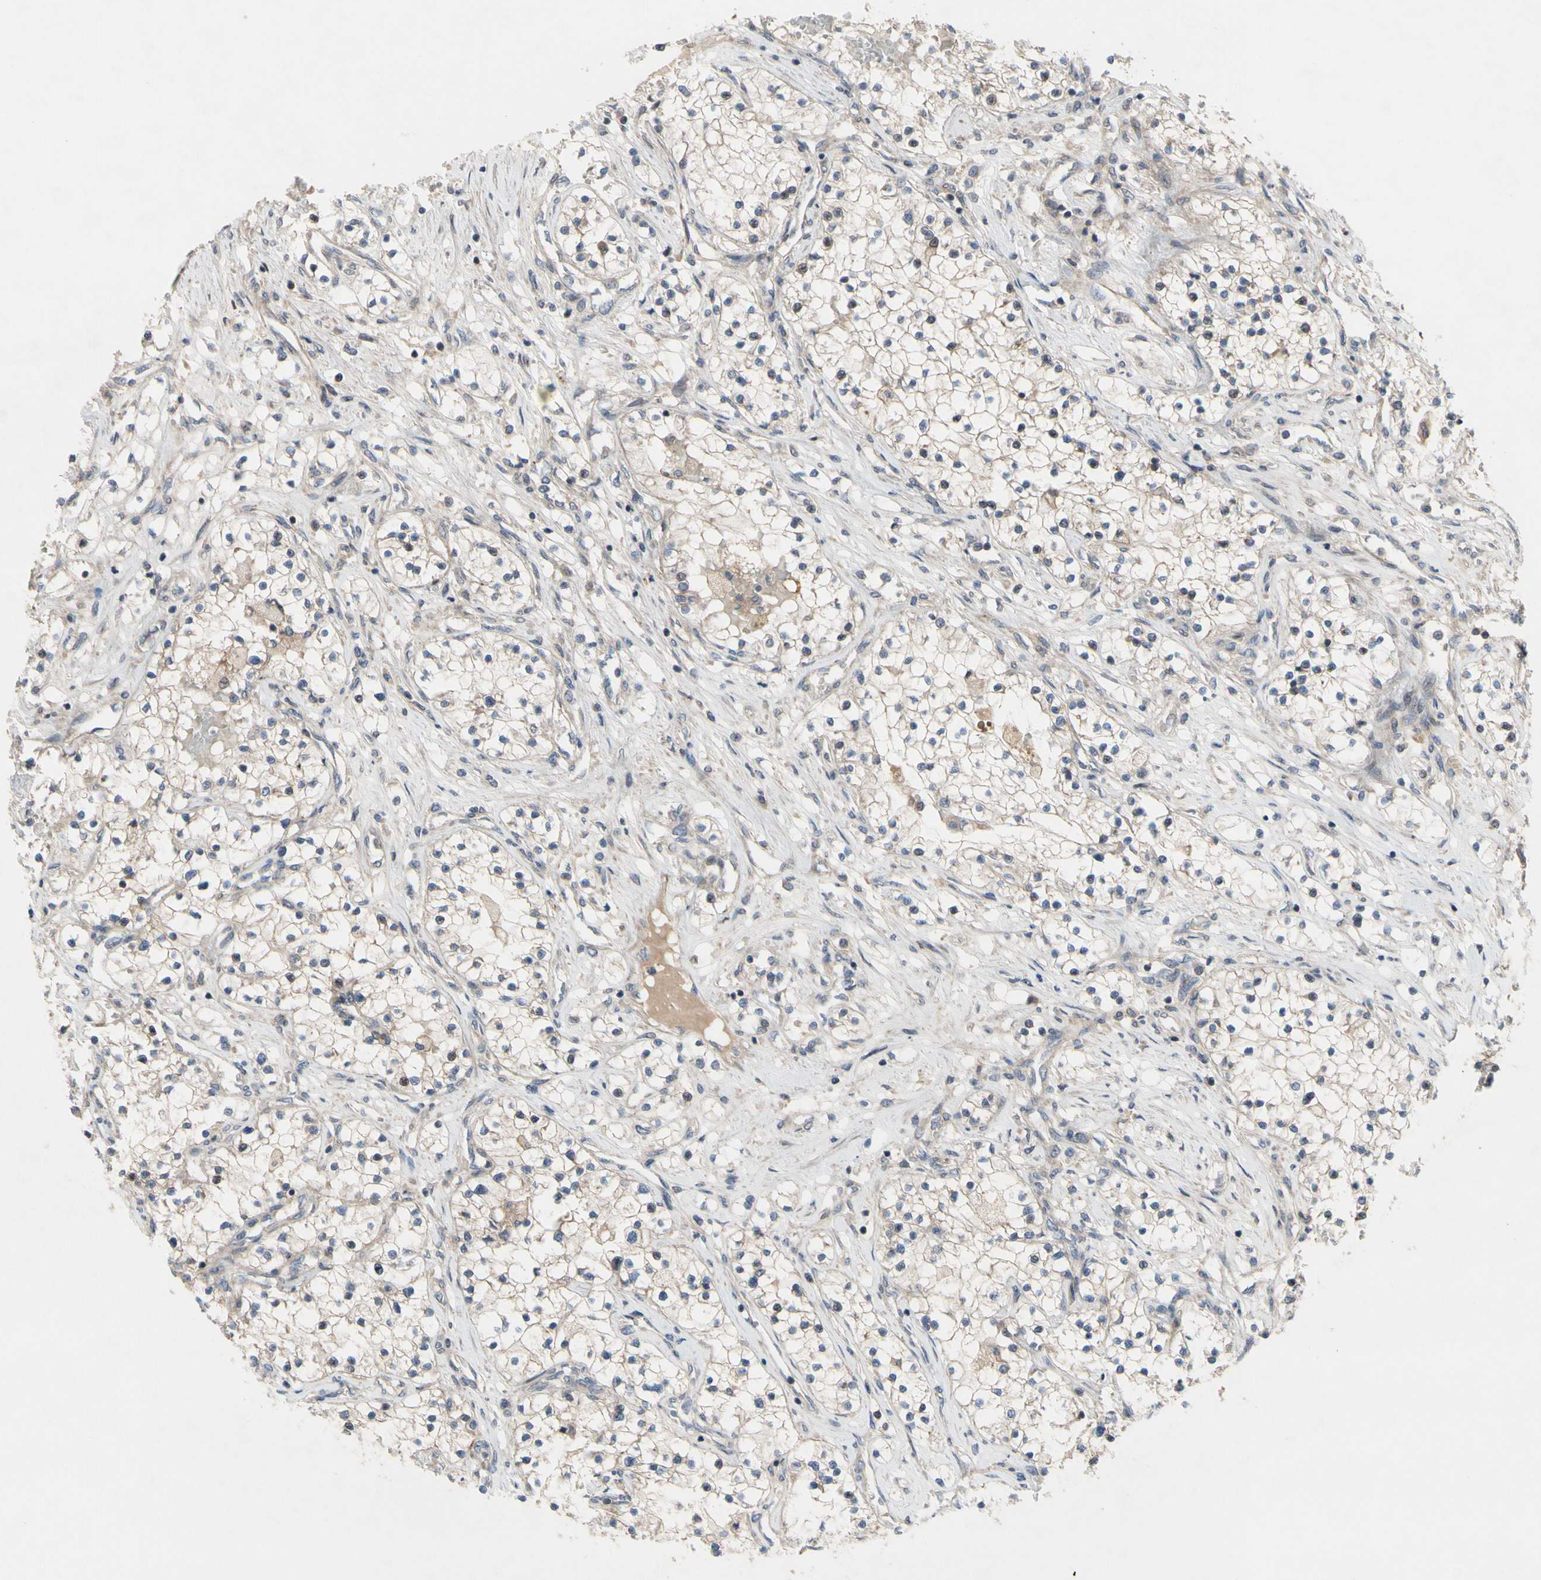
{"staining": {"intensity": "weak", "quantity": ">75%", "location": "cytoplasmic/membranous"}, "tissue": "renal cancer", "cell_type": "Tumor cells", "image_type": "cancer", "snomed": [{"axis": "morphology", "description": "Adenocarcinoma, NOS"}, {"axis": "topography", "description": "Kidney"}], "caption": "This image displays IHC staining of human renal cancer (adenocarcinoma), with low weak cytoplasmic/membranous expression in approximately >75% of tumor cells.", "gene": "OAZ1", "patient": {"sex": "male", "age": 68}}